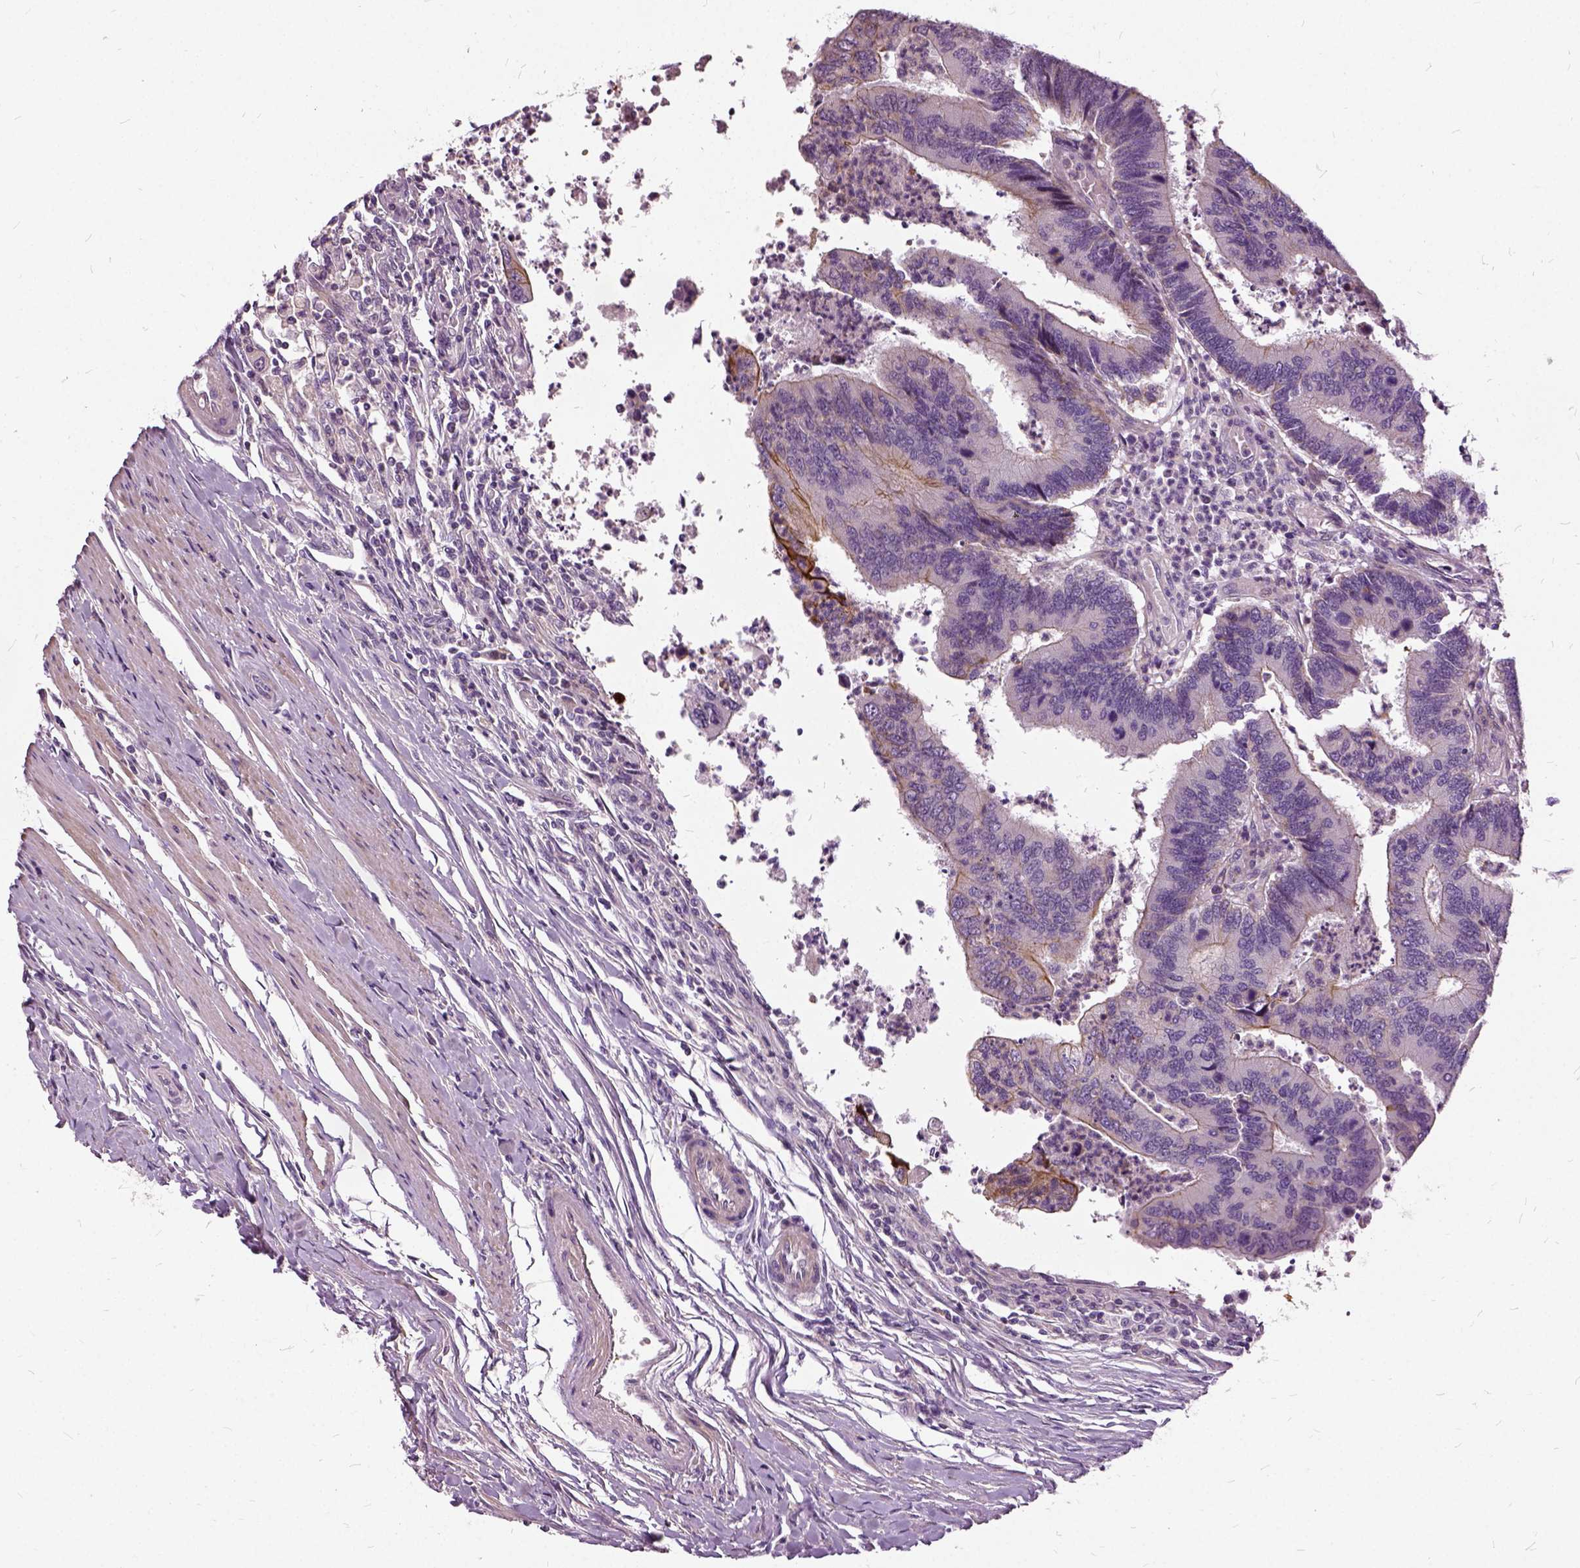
{"staining": {"intensity": "moderate", "quantity": "<25%", "location": "cytoplasmic/membranous"}, "tissue": "colorectal cancer", "cell_type": "Tumor cells", "image_type": "cancer", "snomed": [{"axis": "morphology", "description": "Adenocarcinoma, NOS"}, {"axis": "topography", "description": "Colon"}], "caption": "Immunohistochemistry (IHC) of colorectal adenocarcinoma demonstrates low levels of moderate cytoplasmic/membranous expression in approximately <25% of tumor cells.", "gene": "ILRUN", "patient": {"sex": "female", "age": 67}}